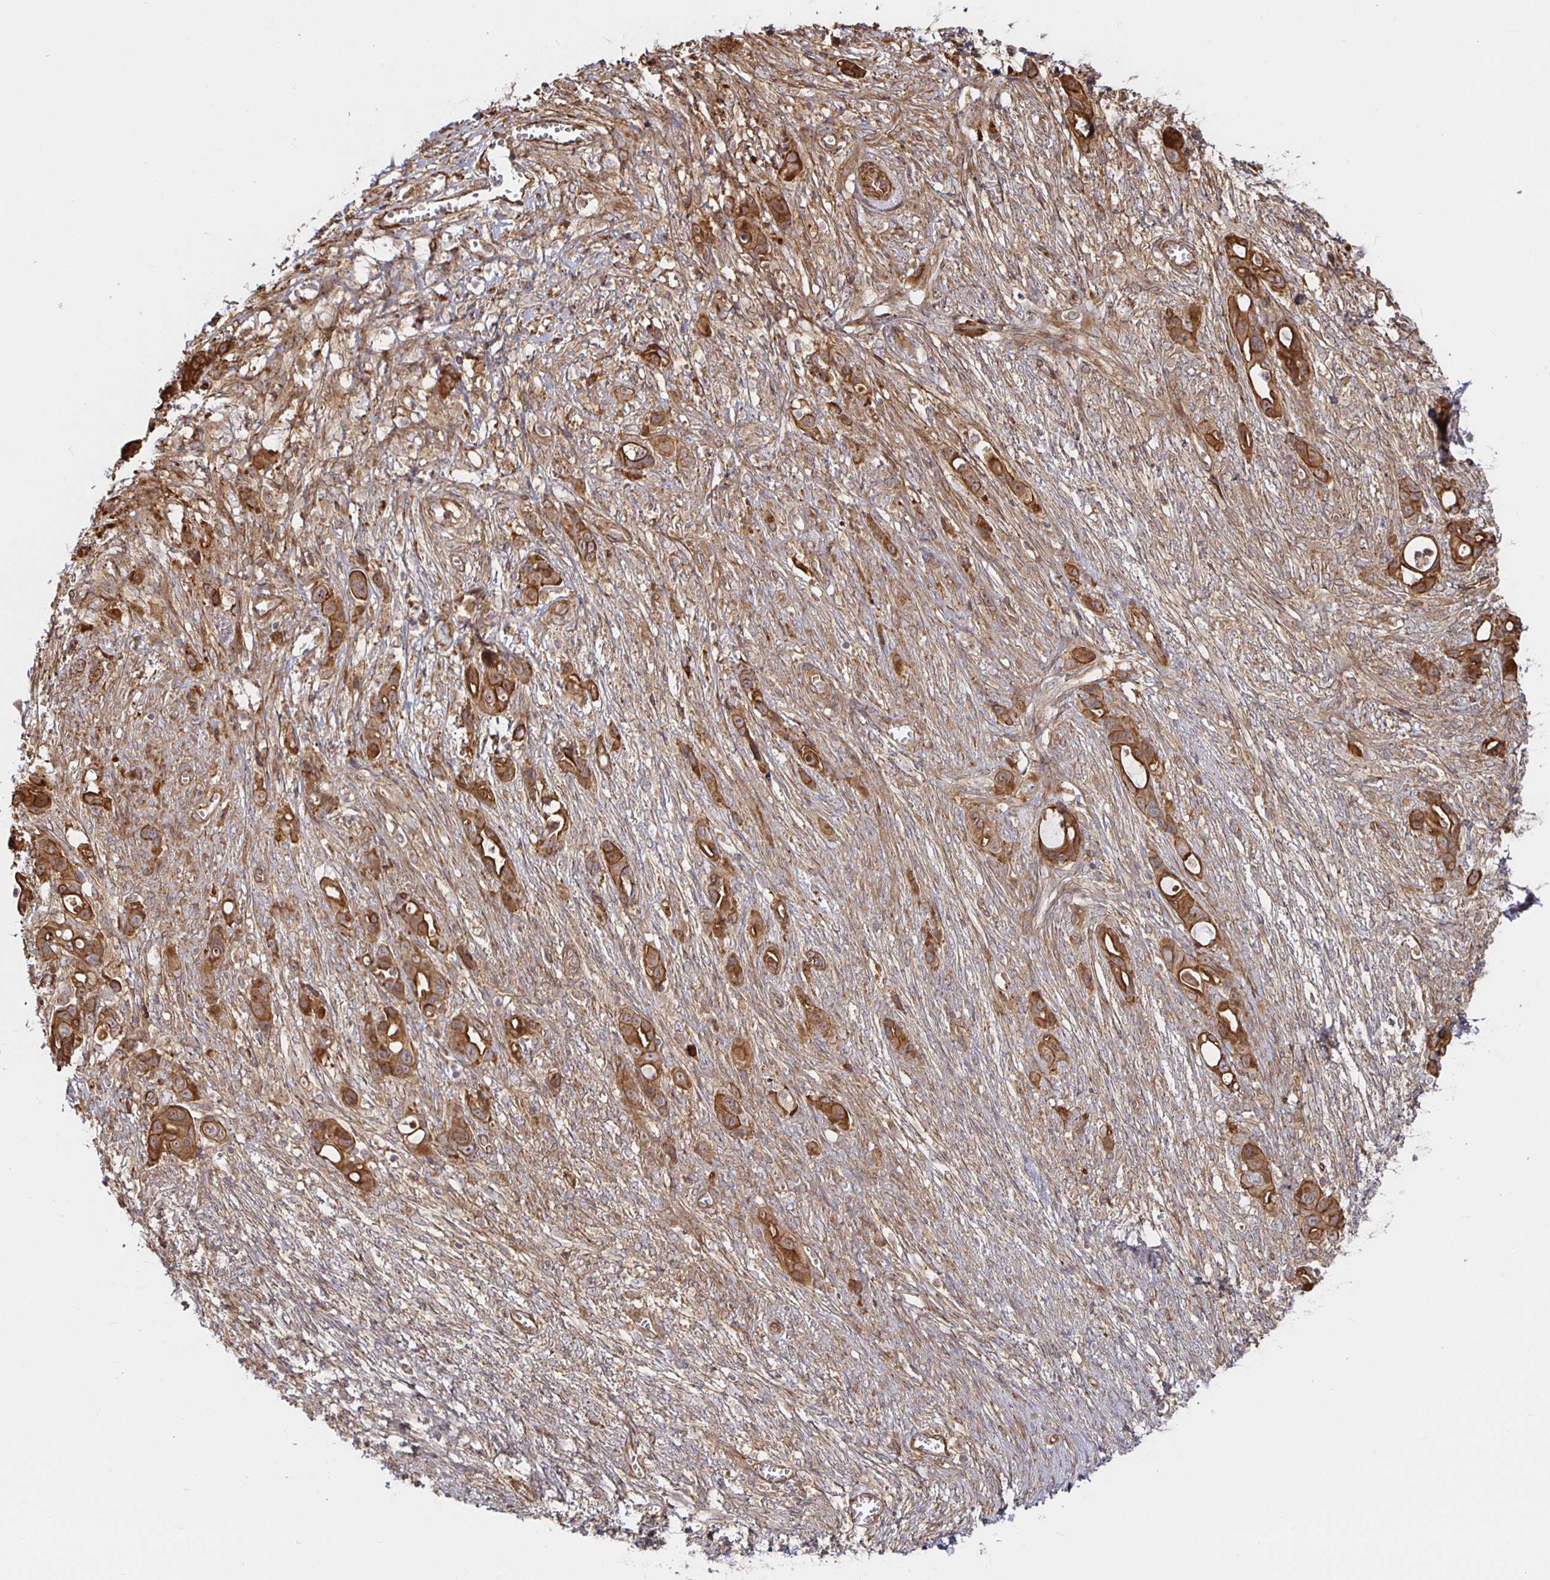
{"staining": {"intensity": "strong", "quantity": ">75%", "location": "cytoplasmic/membranous"}, "tissue": "ovarian cancer", "cell_type": "Tumor cells", "image_type": "cancer", "snomed": [{"axis": "morphology", "description": "Cystadenocarcinoma, mucinous, NOS"}, {"axis": "topography", "description": "Ovary"}], "caption": "Protein staining of ovarian cancer tissue exhibits strong cytoplasmic/membranous expression in about >75% of tumor cells.", "gene": "STRAP", "patient": {"sex": "female", "age": 70}}